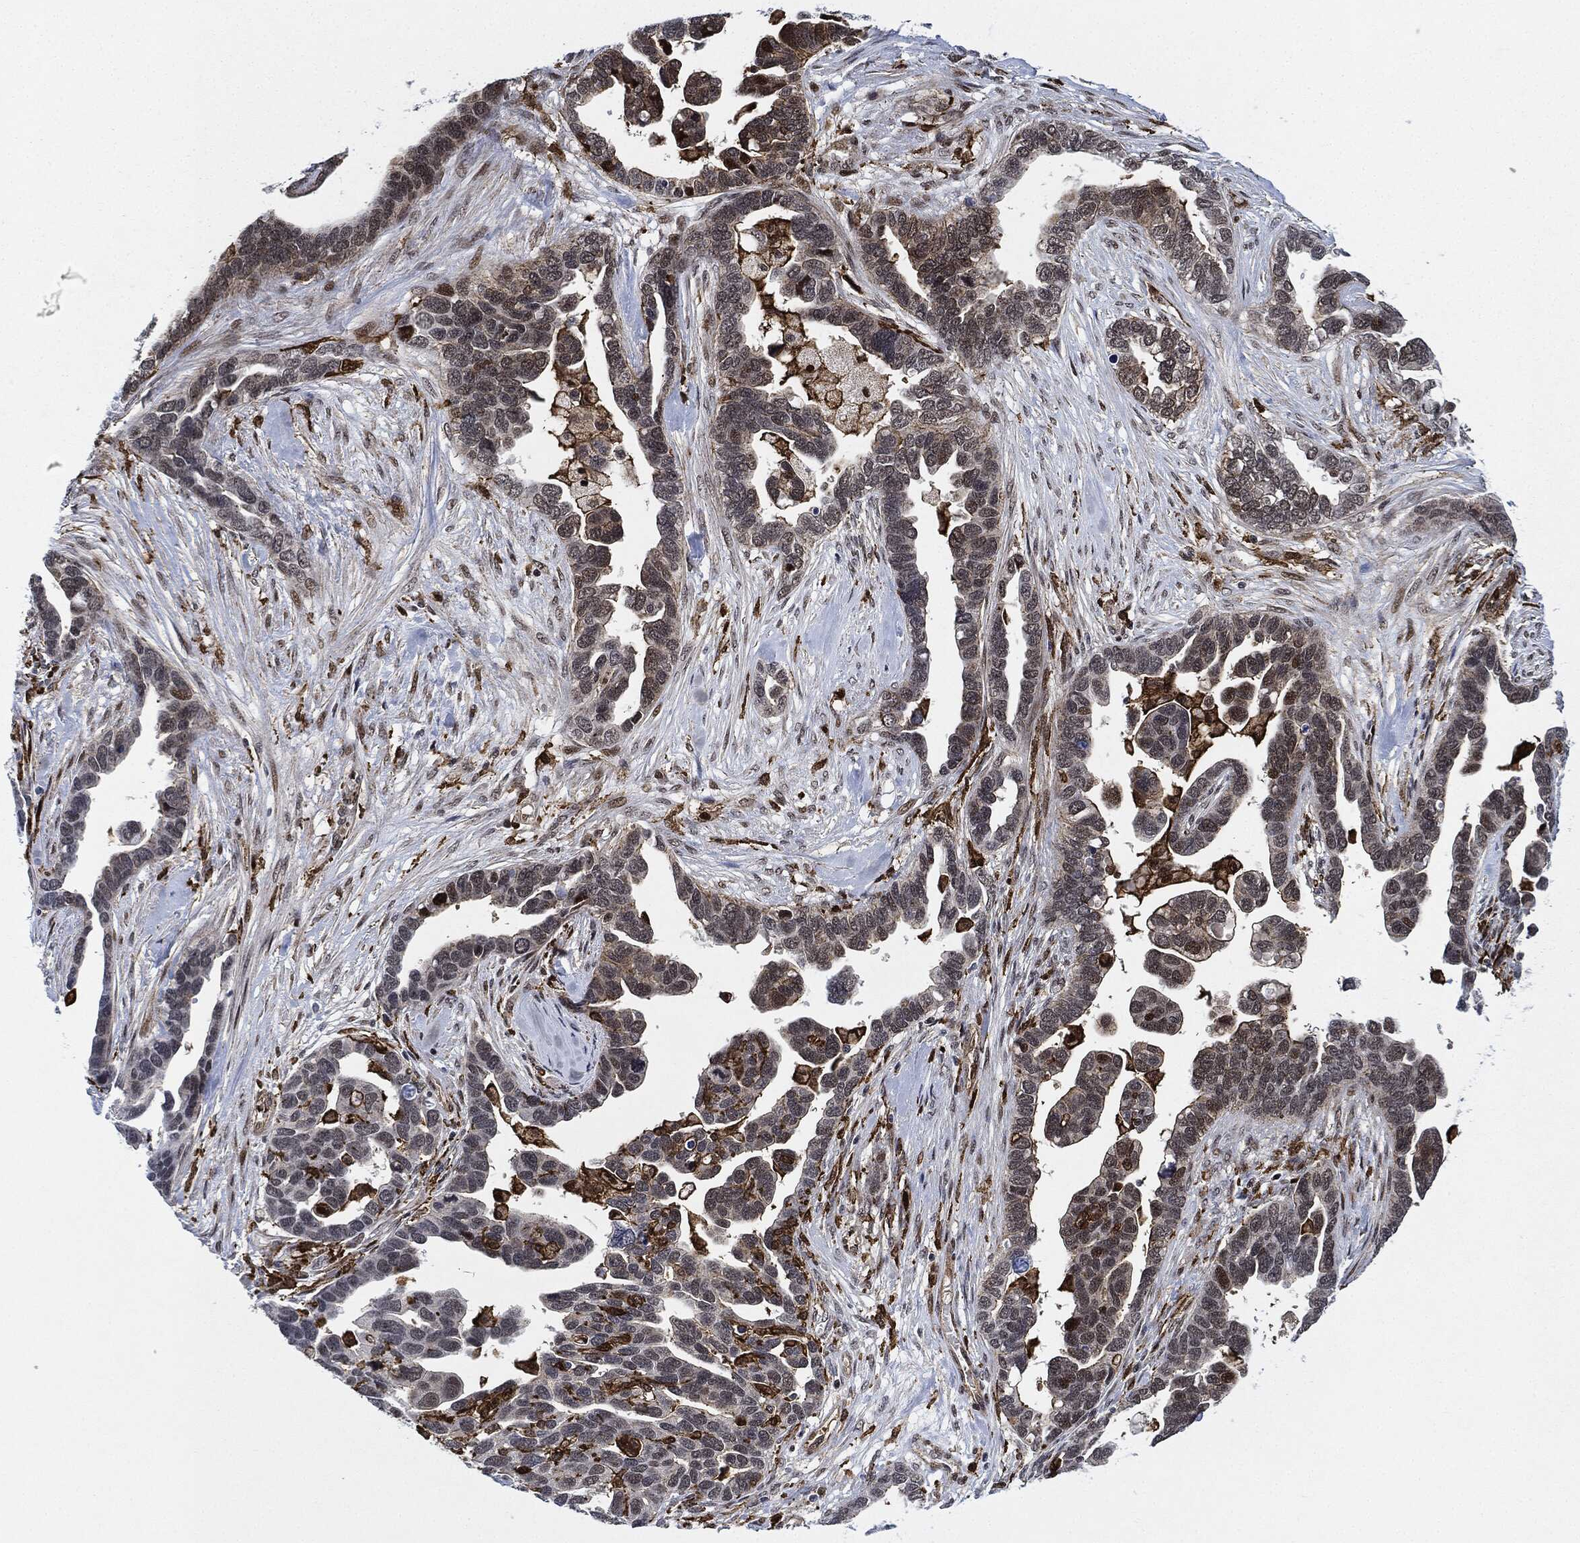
{"staining": {"intensity": "negative", "quantity": "none", "location": "none"}, "tissue": "ovarian cancer", "cell_type": "Tumor cells", "image_type": "cancer", "snomed": [{"axis": "morphology", "description": "Cystadenocarcinoma, serous, NOS"}, {"axis": "topography", "description": "Ovary"}], "caption": "Photomicrograph shows no significant protein positivity in tumor cells of serous cystadenocarcinoma (ovarian).", "gene": "NANOS3", "patient": {"sex": "female", "age": 54}}